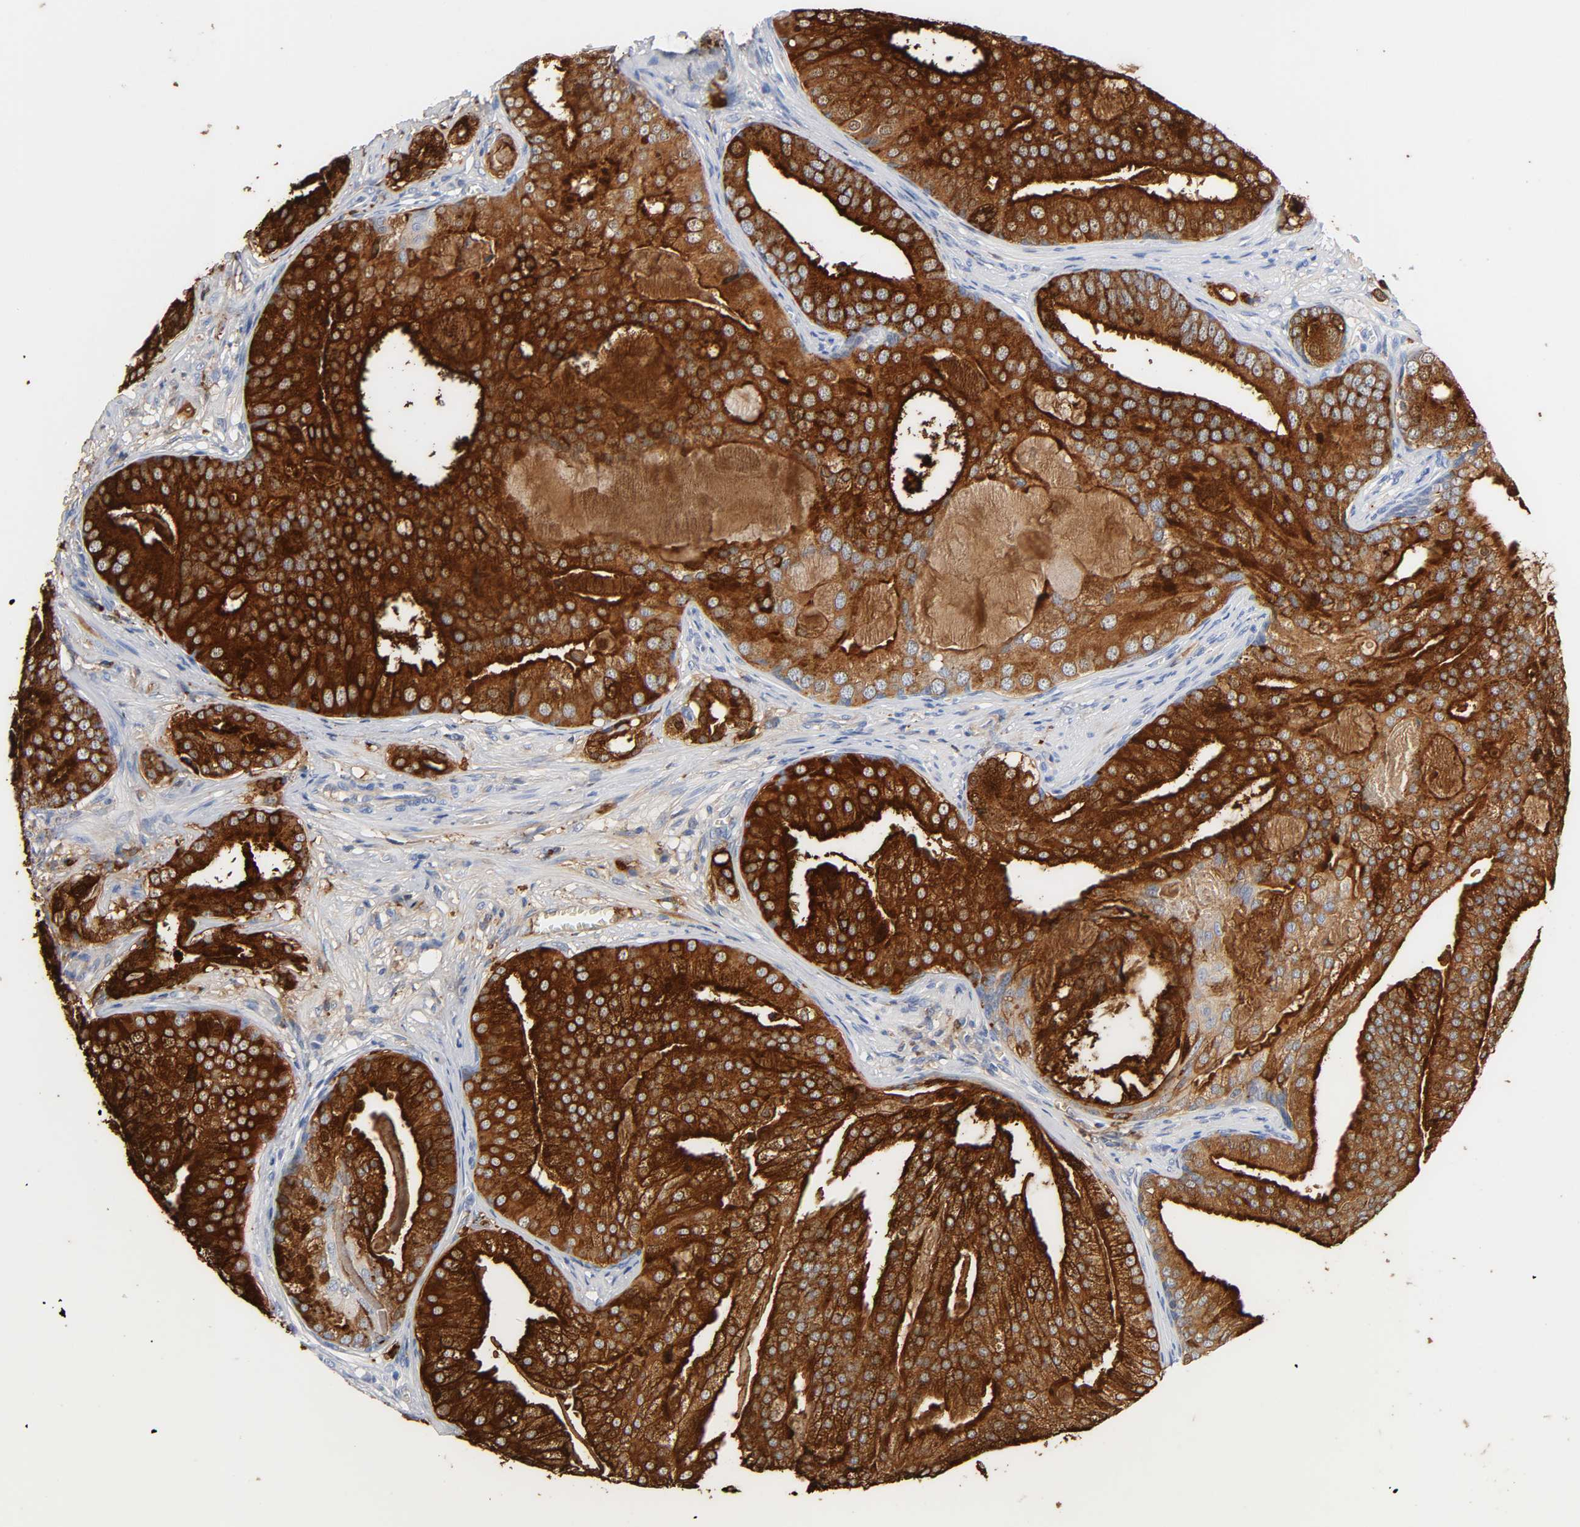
{"staining": {"intensity": "strong", "quantity": ">75%", "location": "cytoplasmic/membranous"}, "tissue": "prostate cancer", "cell_type": "Tumor cells", "image_type": "cancer", "snomed": [{"axis": "morphology", "description": "Adenocarcinoma, Low grade"}, {"axis": "topography", "description": "Prostate"}], "caption": "A micrograph of prostate cancer stained for a protein reveals strong cytoplasmic/membranous brown staining in tumor cells. (Stains: DAB in brown, nuclei in blue, Microscopy: brightfield microscopy at high magnification).", "gene": "ACP3", "patient": {"sex": "male", "age": 58}}